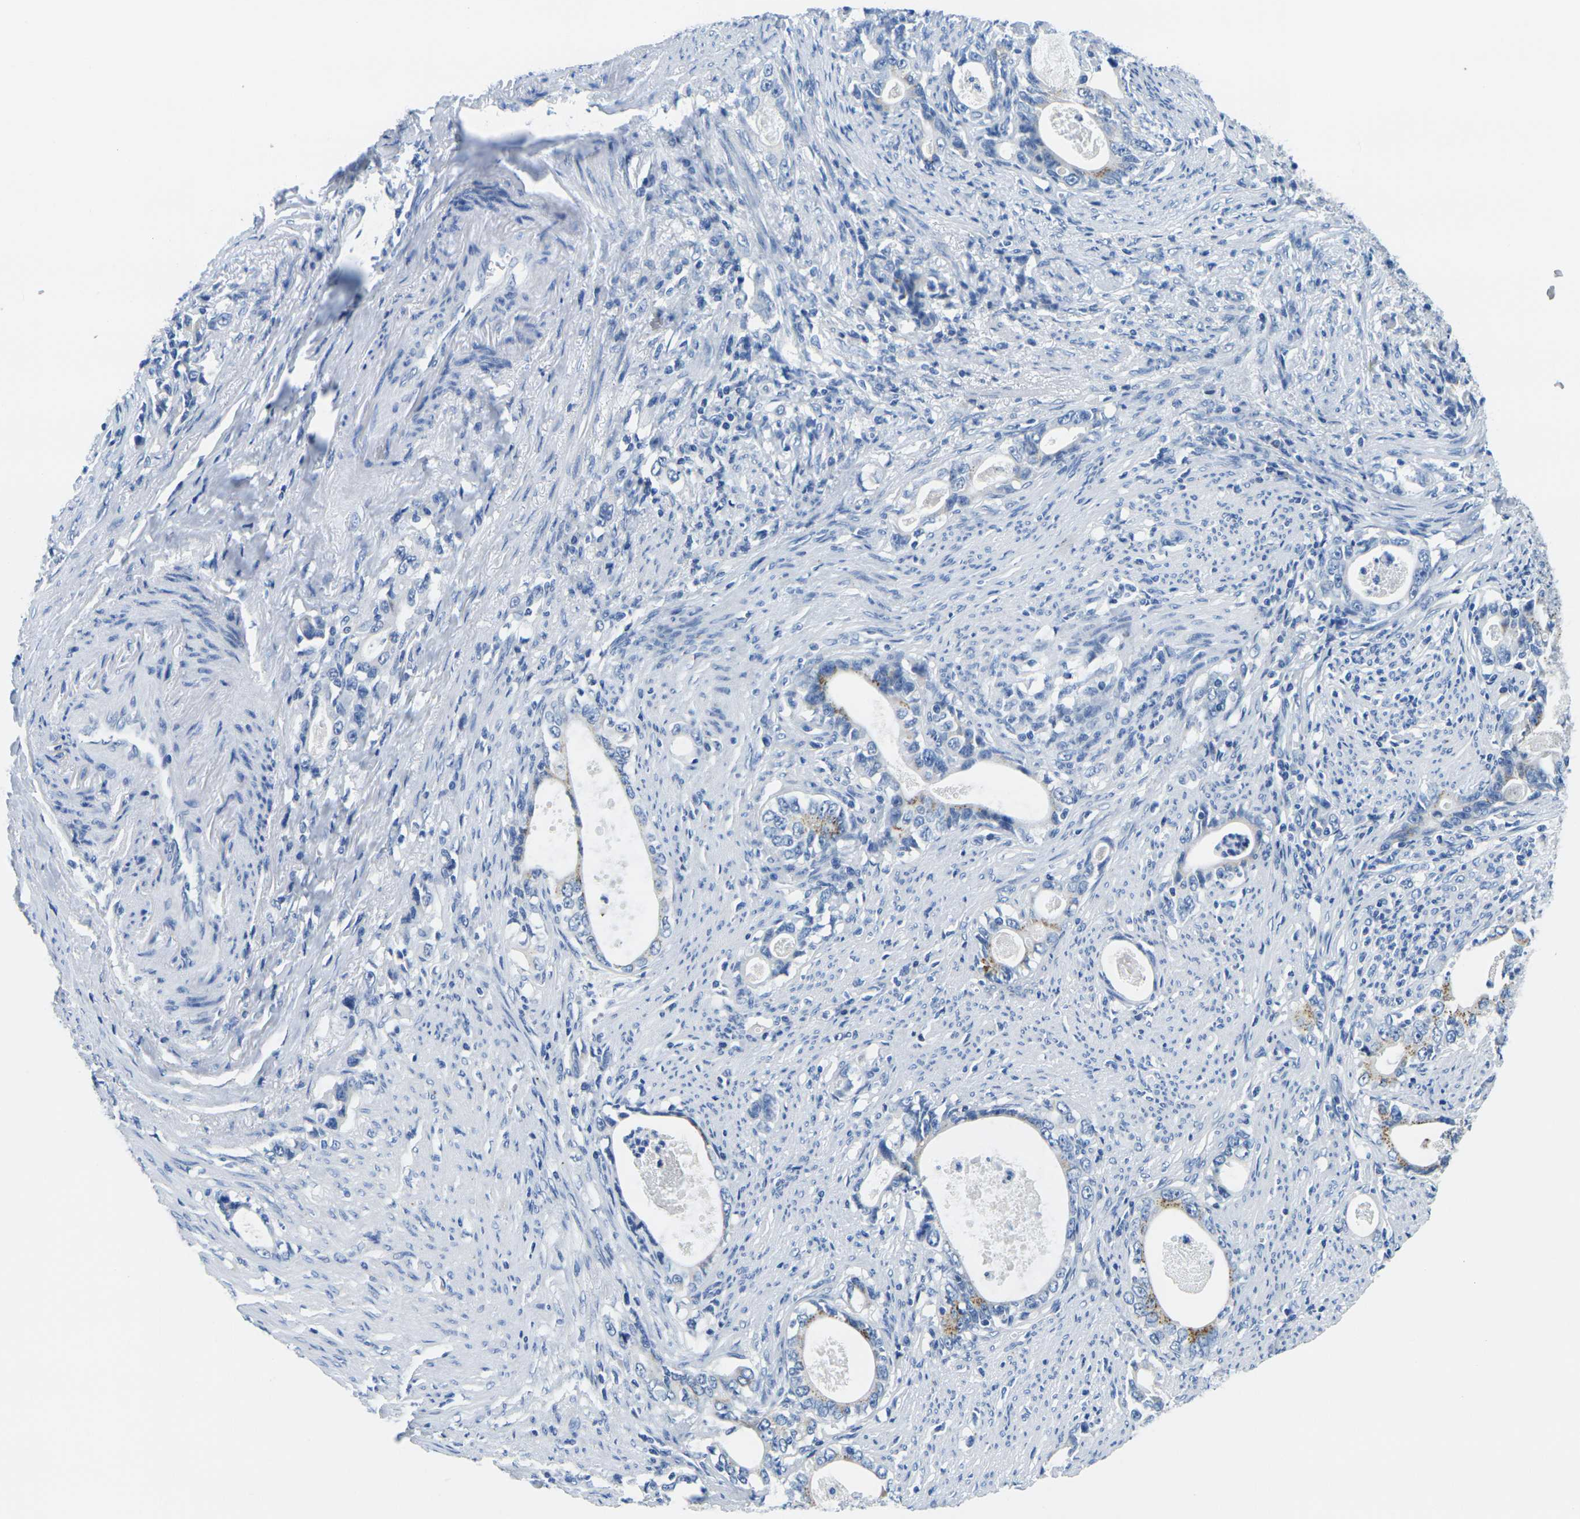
{"staining": {"intensity": "moderate", "quantity": "<25%", "location": "cytoplasmic/membranous"}, "tissue": "stomach cancer", "cell_type": "Tumor cells", "image_type": "cancer", "snomed": [{"axis": "morphology", "description": "Adenocarcinoma, NOS"}, {"axis": "topography", "description": "Stomach, lower"}], "caption": "Stomach cancer stained with a protein marker reveals moderate staining in tumor cells.", "gene": "FAM3D", "patient": {"sex": "female", "age": 72}}